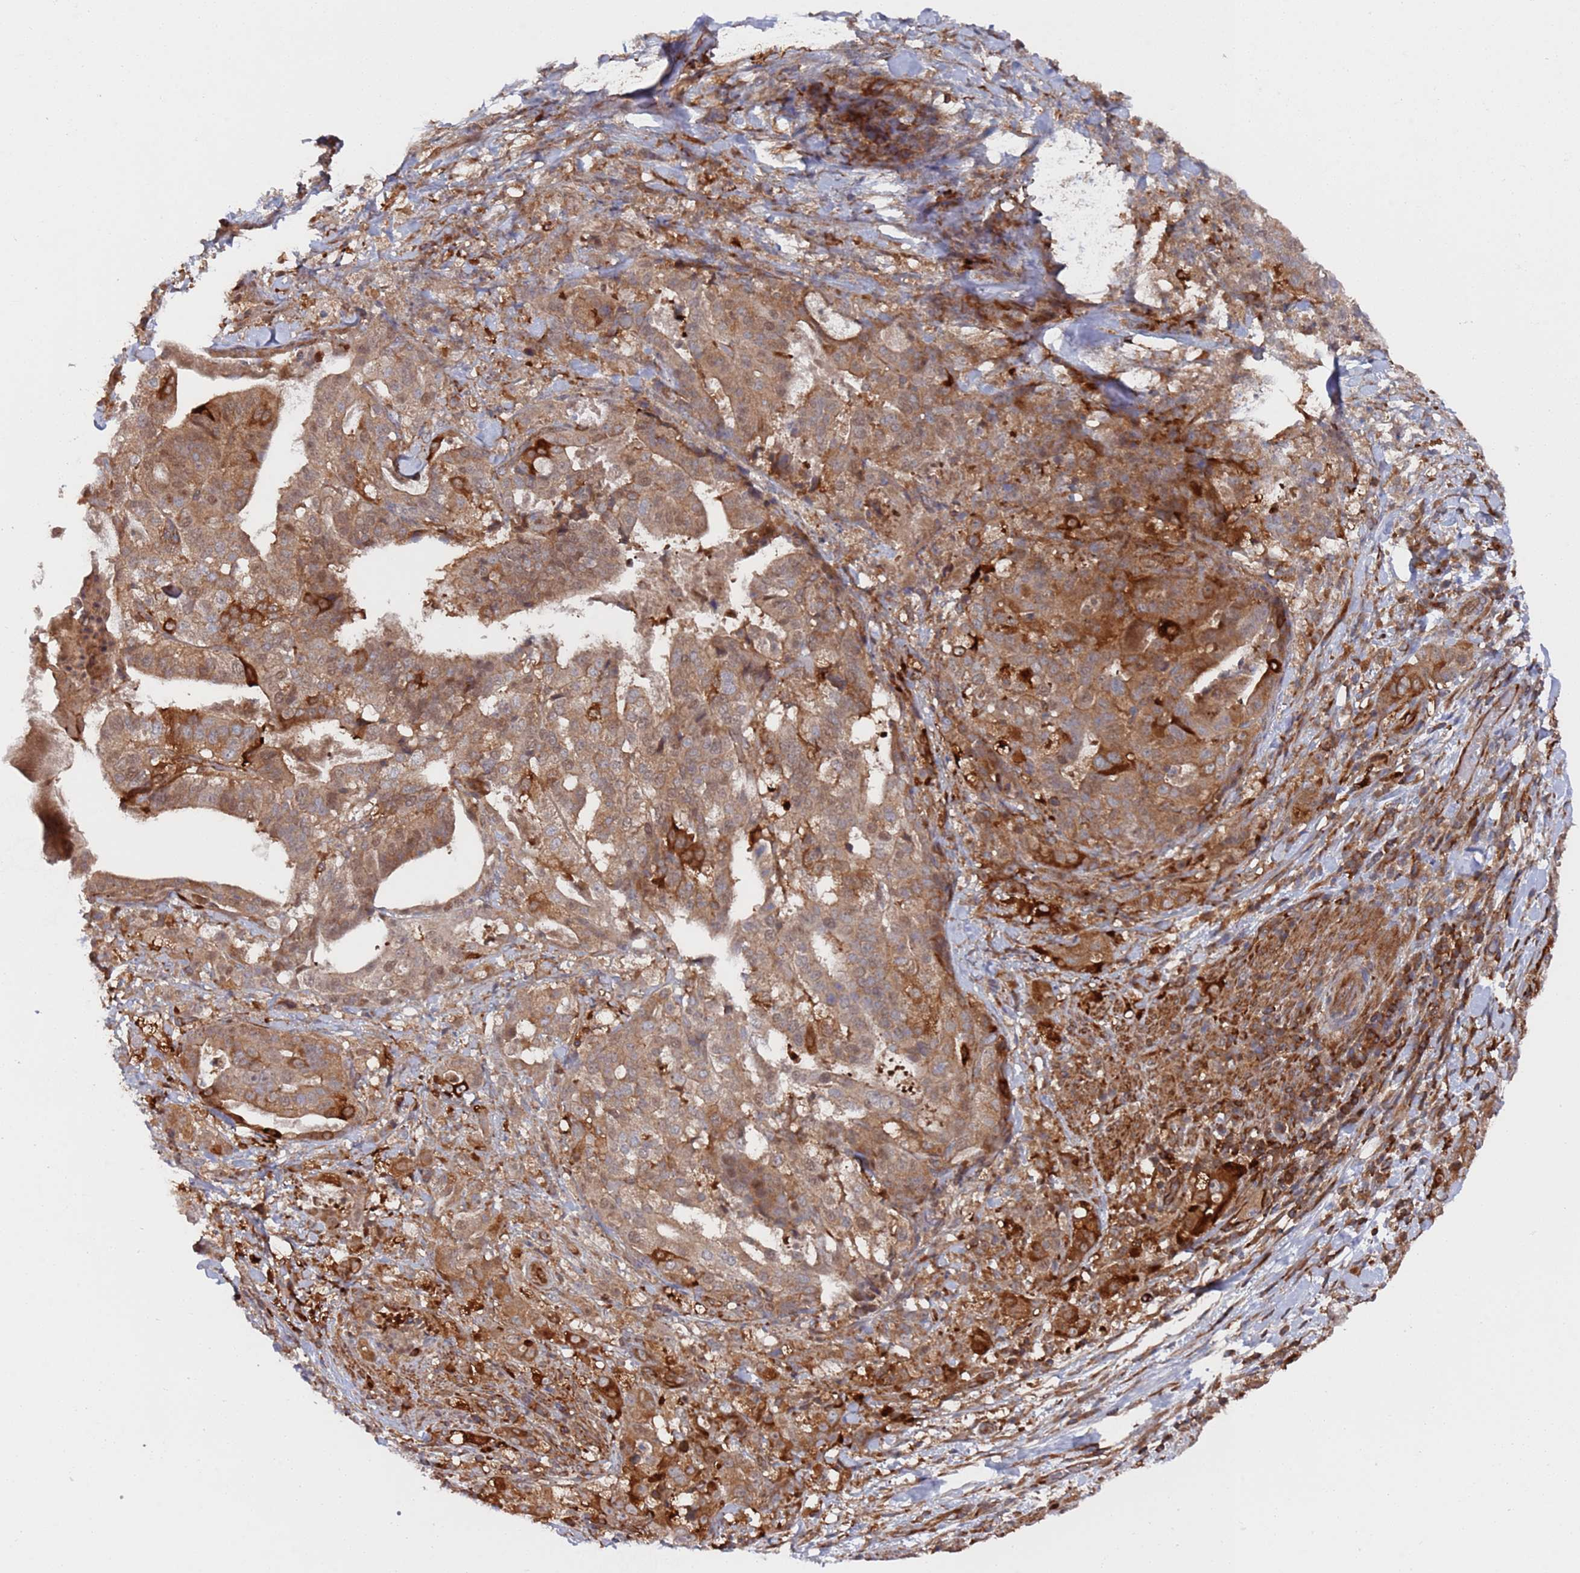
{"staining": {"intensity": "moderate", "quantity": ">75%", "location": "cytoplasmic/membranous"}, "tissue": "stomach cancer", "cell_type": "Tumor cells", "image_type": "cancer", "snomed": [{"axis": "morphology", "description": "Adenocarcinoma, NOS"}, {"axis": "topography", "description": "Stomach"}], "caption": "Approximately >75% of tumor cells in human stomach cancer display moderate cytoplasmic/membranous protein positivity as visualized by brown immunohistochemical staining.", "gene": "DDX60", "patient": {"sex": "male", "age": 48}}